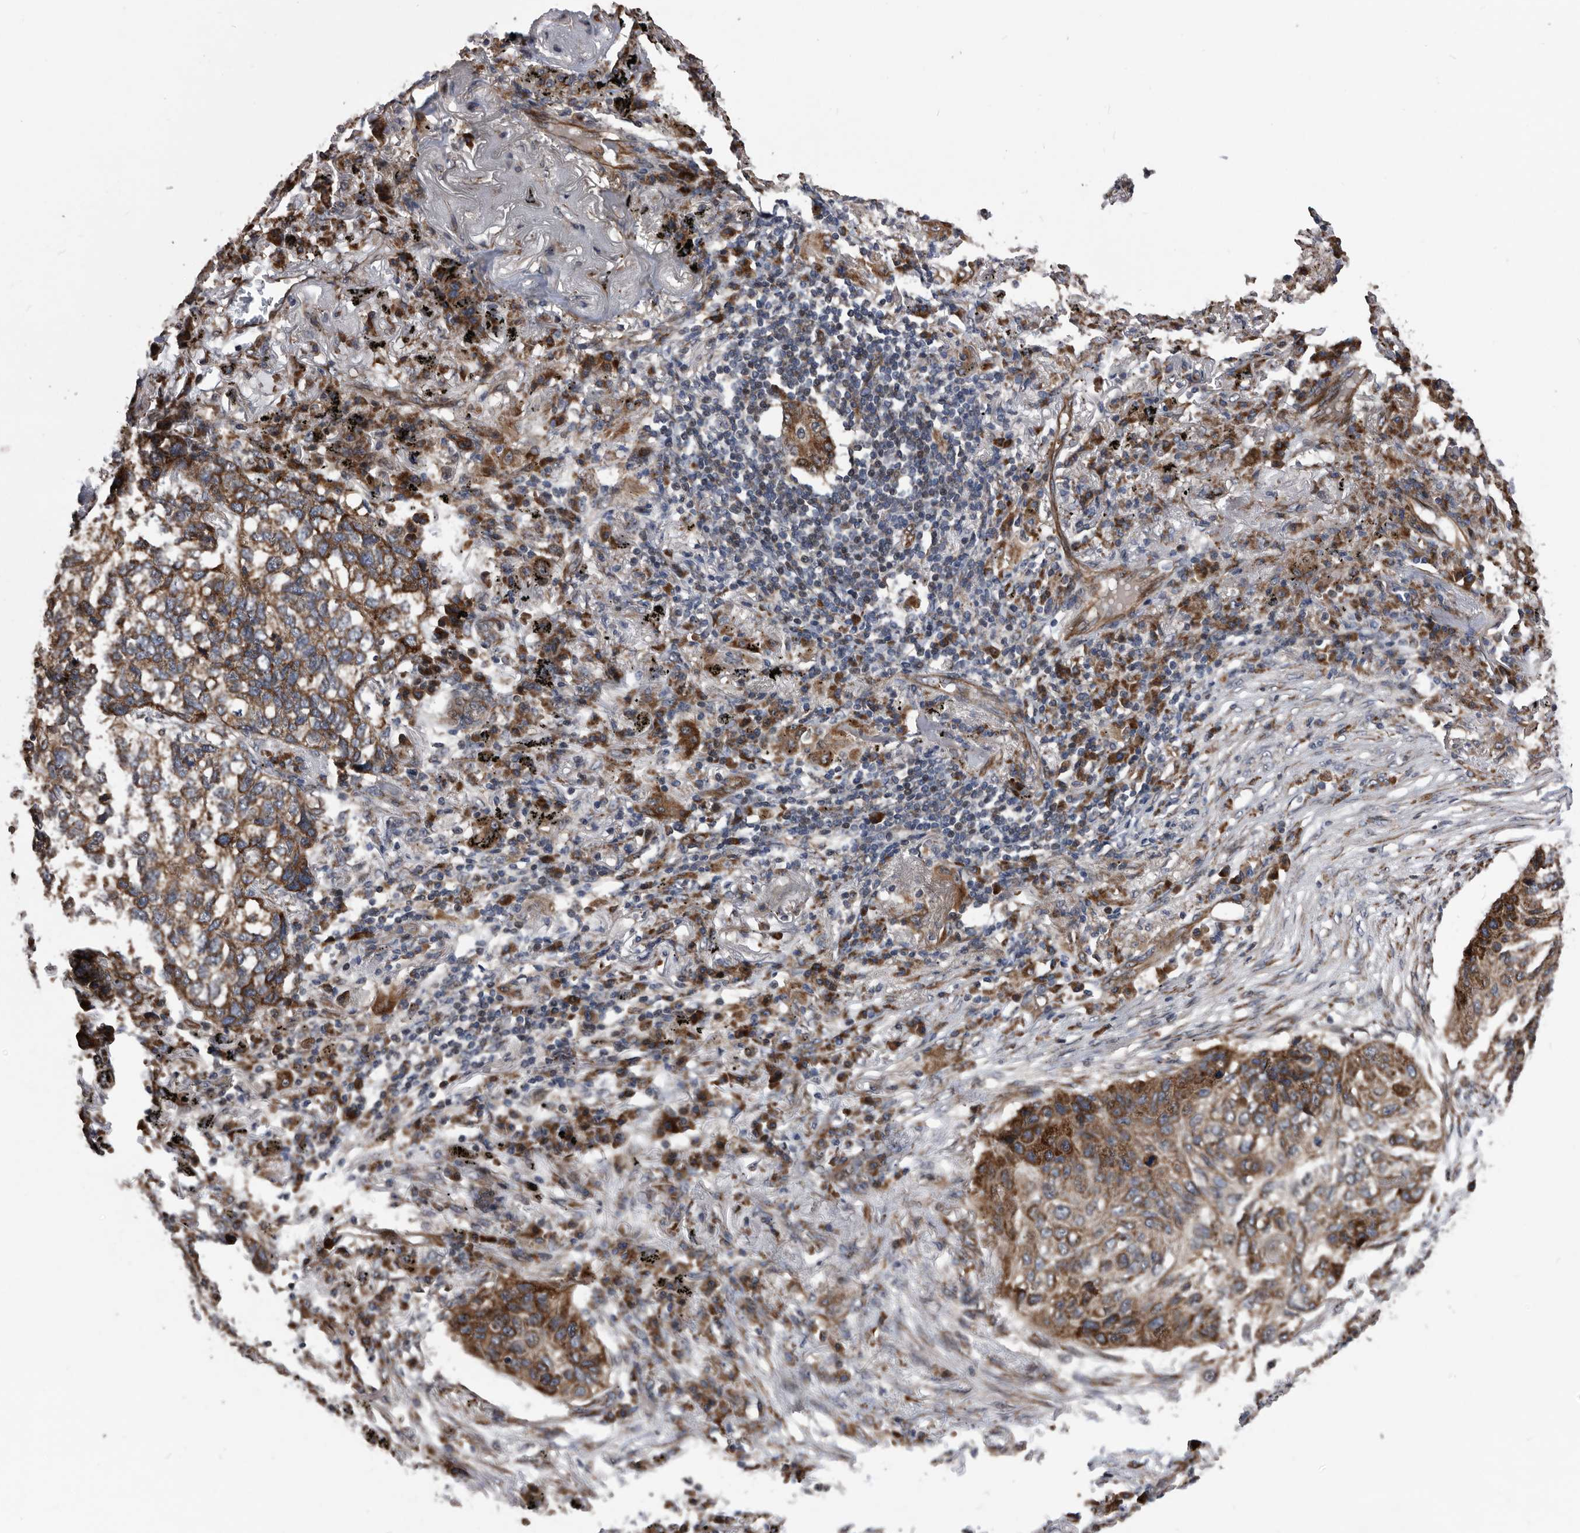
{"staining": {"intensity": "strong", "quantity": ">75%", "location": "cytoplasmic/membranous"}, "tissue": "lung cancer", "cell_type": "Tumor cells", "image_type": "cancer", "snomed": [{"axis": "morphology", "description": "Squamous cell carcinoma, NOS"}, {"axis": "topography", "description": "Lung"}], "caption": "Human squamous cell carcinoma (lung) stained with a protein marker displays strong staining in tumor cells.", "gene": "SERINC2", "patient": {"sex": "female", "age": 63}}